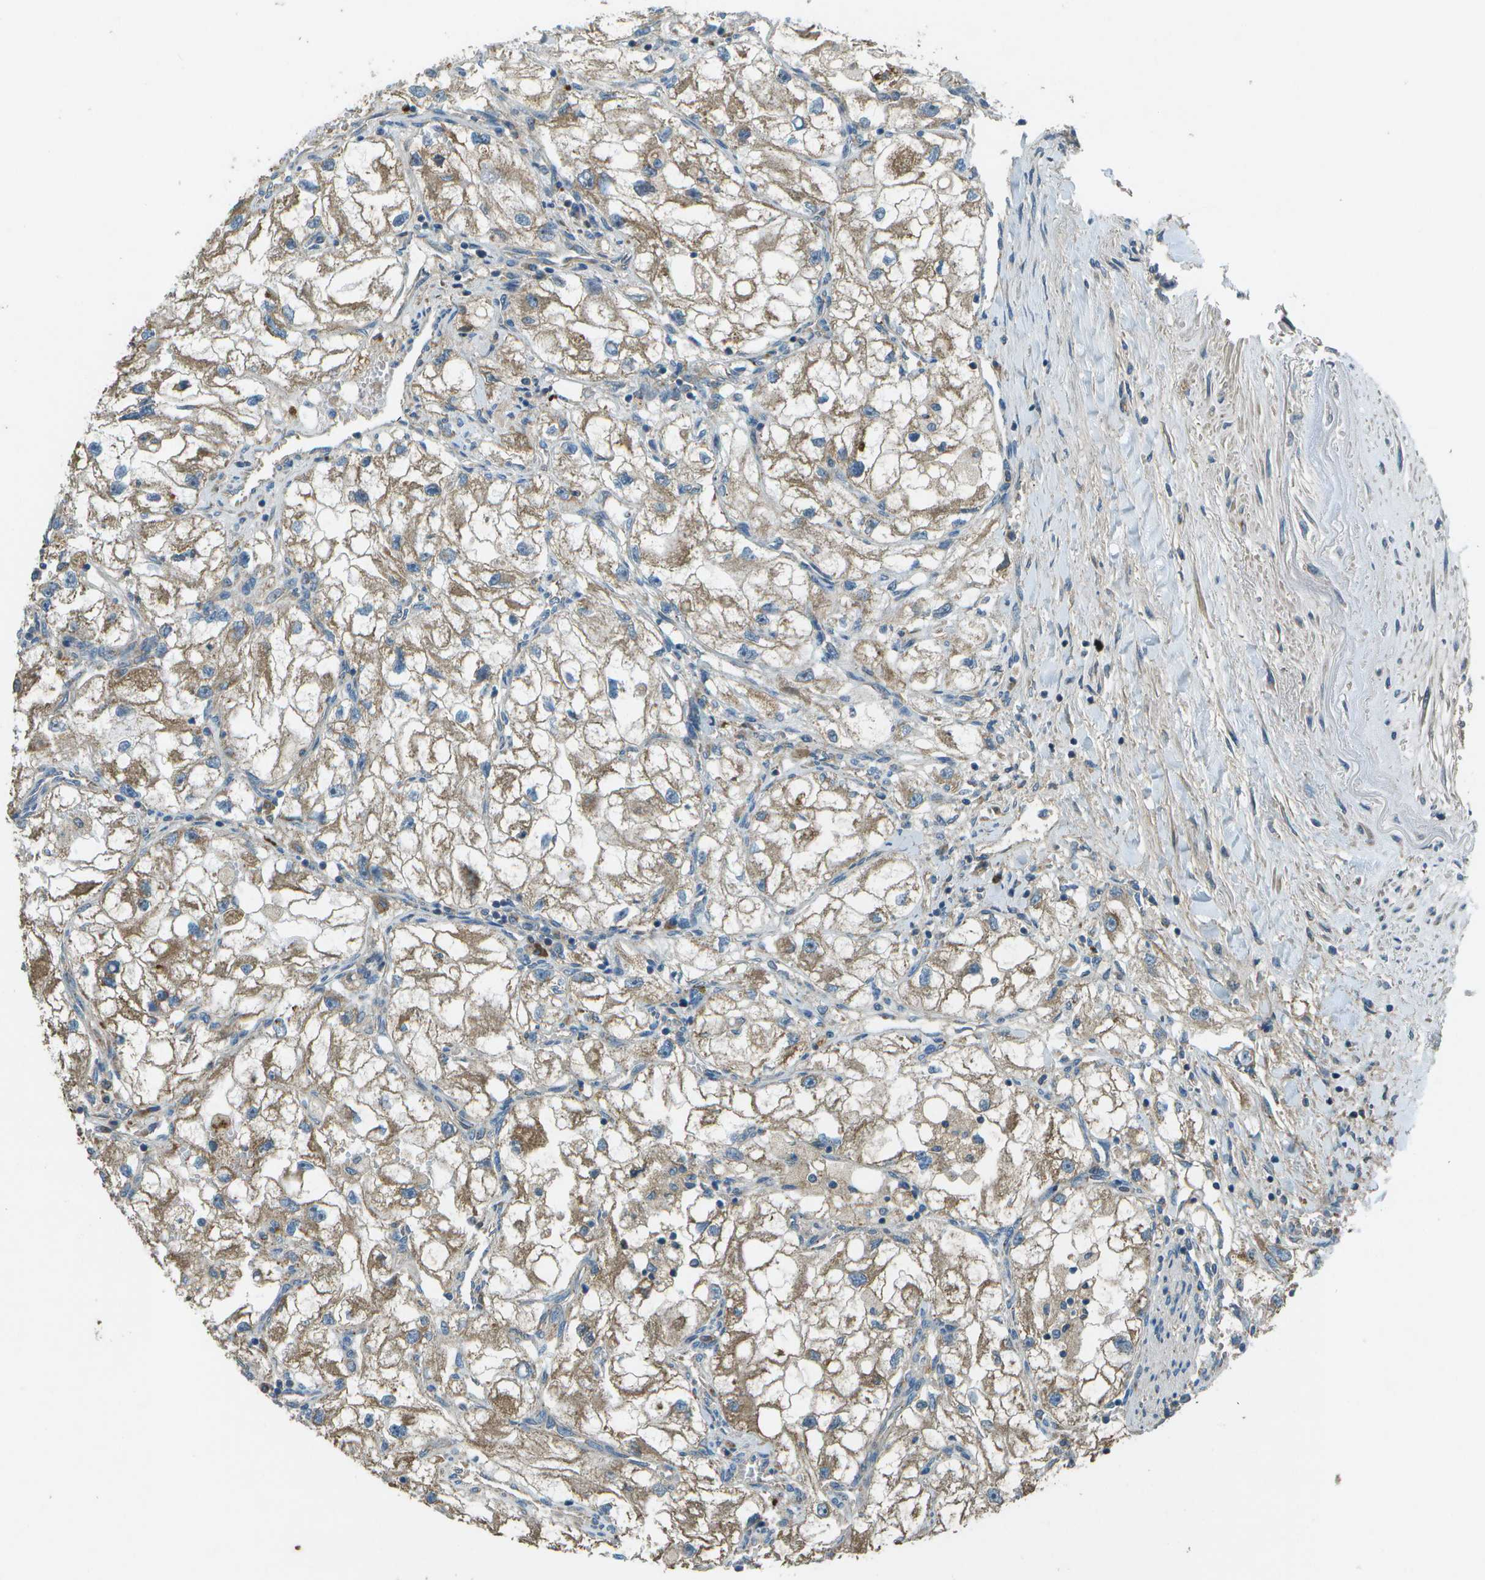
{"staining": {"intensity": "moderate", "quantity": ">75%", "location": "cytoplasmic/membranous"}, "tissue": "renal cancer", "cell_type": "Tumor cells", "image_type": "cancer", "snomed": [{"axis": "morphology", "description": "Adenocarcinoma, NOS"}, {"axis": "topography", "description": "Kidney"}], "caption": "Protein expression analysis of human renal cancer (adenocarcinoma) reveals moderate cytoplasmic/membranous positivity in about >75% of tumor cells.", "gene": "PXYLP1", "patient": {"sex": "female", "age": 70}}